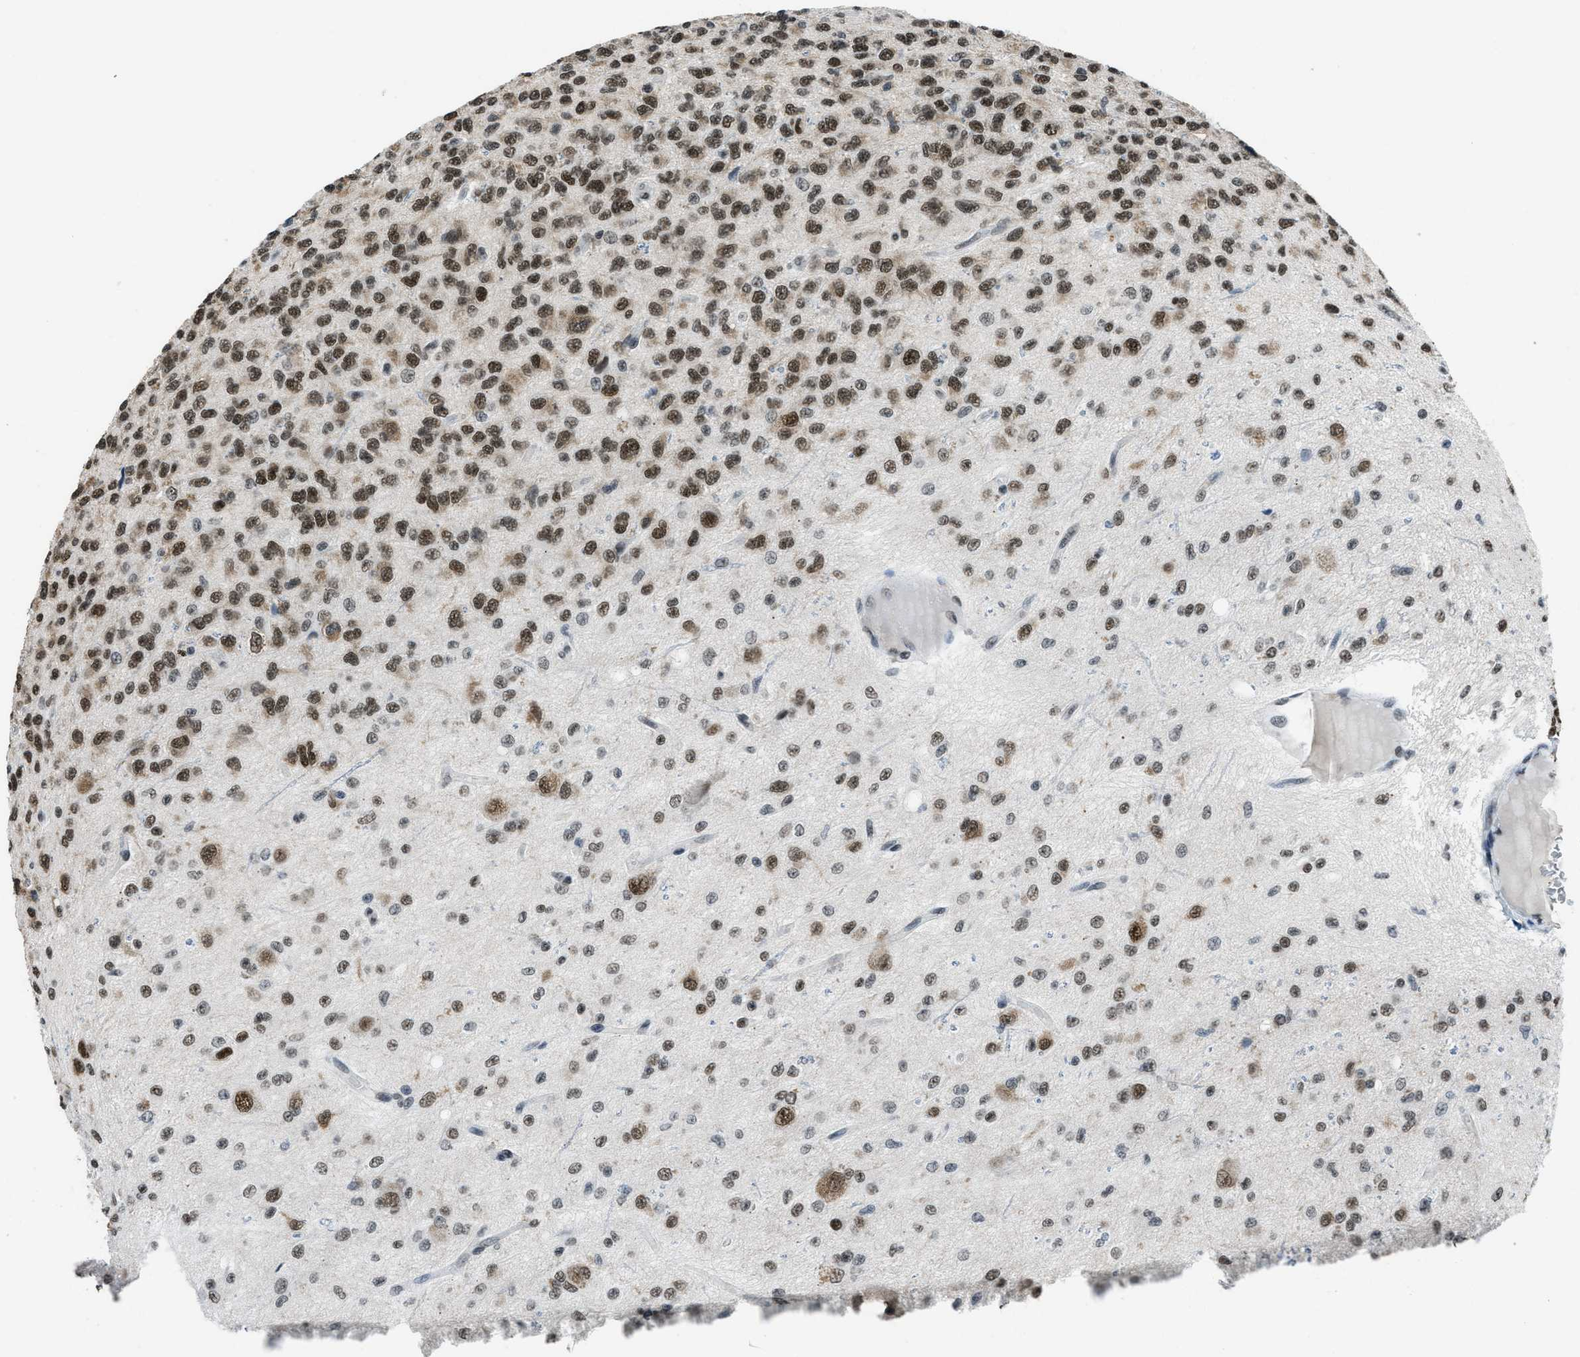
{"staining": {"intensity": "moderate", "quantity": ">75%", "location": "nuclear"}, "tissue": "glioma", "cell_type": "Tumor cells", "image_type": "cancer", "snomed": [{"axis": "morphology", "description": "Glioma, malignant, High grade"}, {"axis": "topography", "description": "pancreas cauda"}], "caption": "Immunohistochemistry of malignant glioma (high-grade) shows medium levels of moderate nuclear staining in approximately >75% of tumor cells.", "gene": "GATAD2B", "patient": {"sex": "male", "age": 60}}